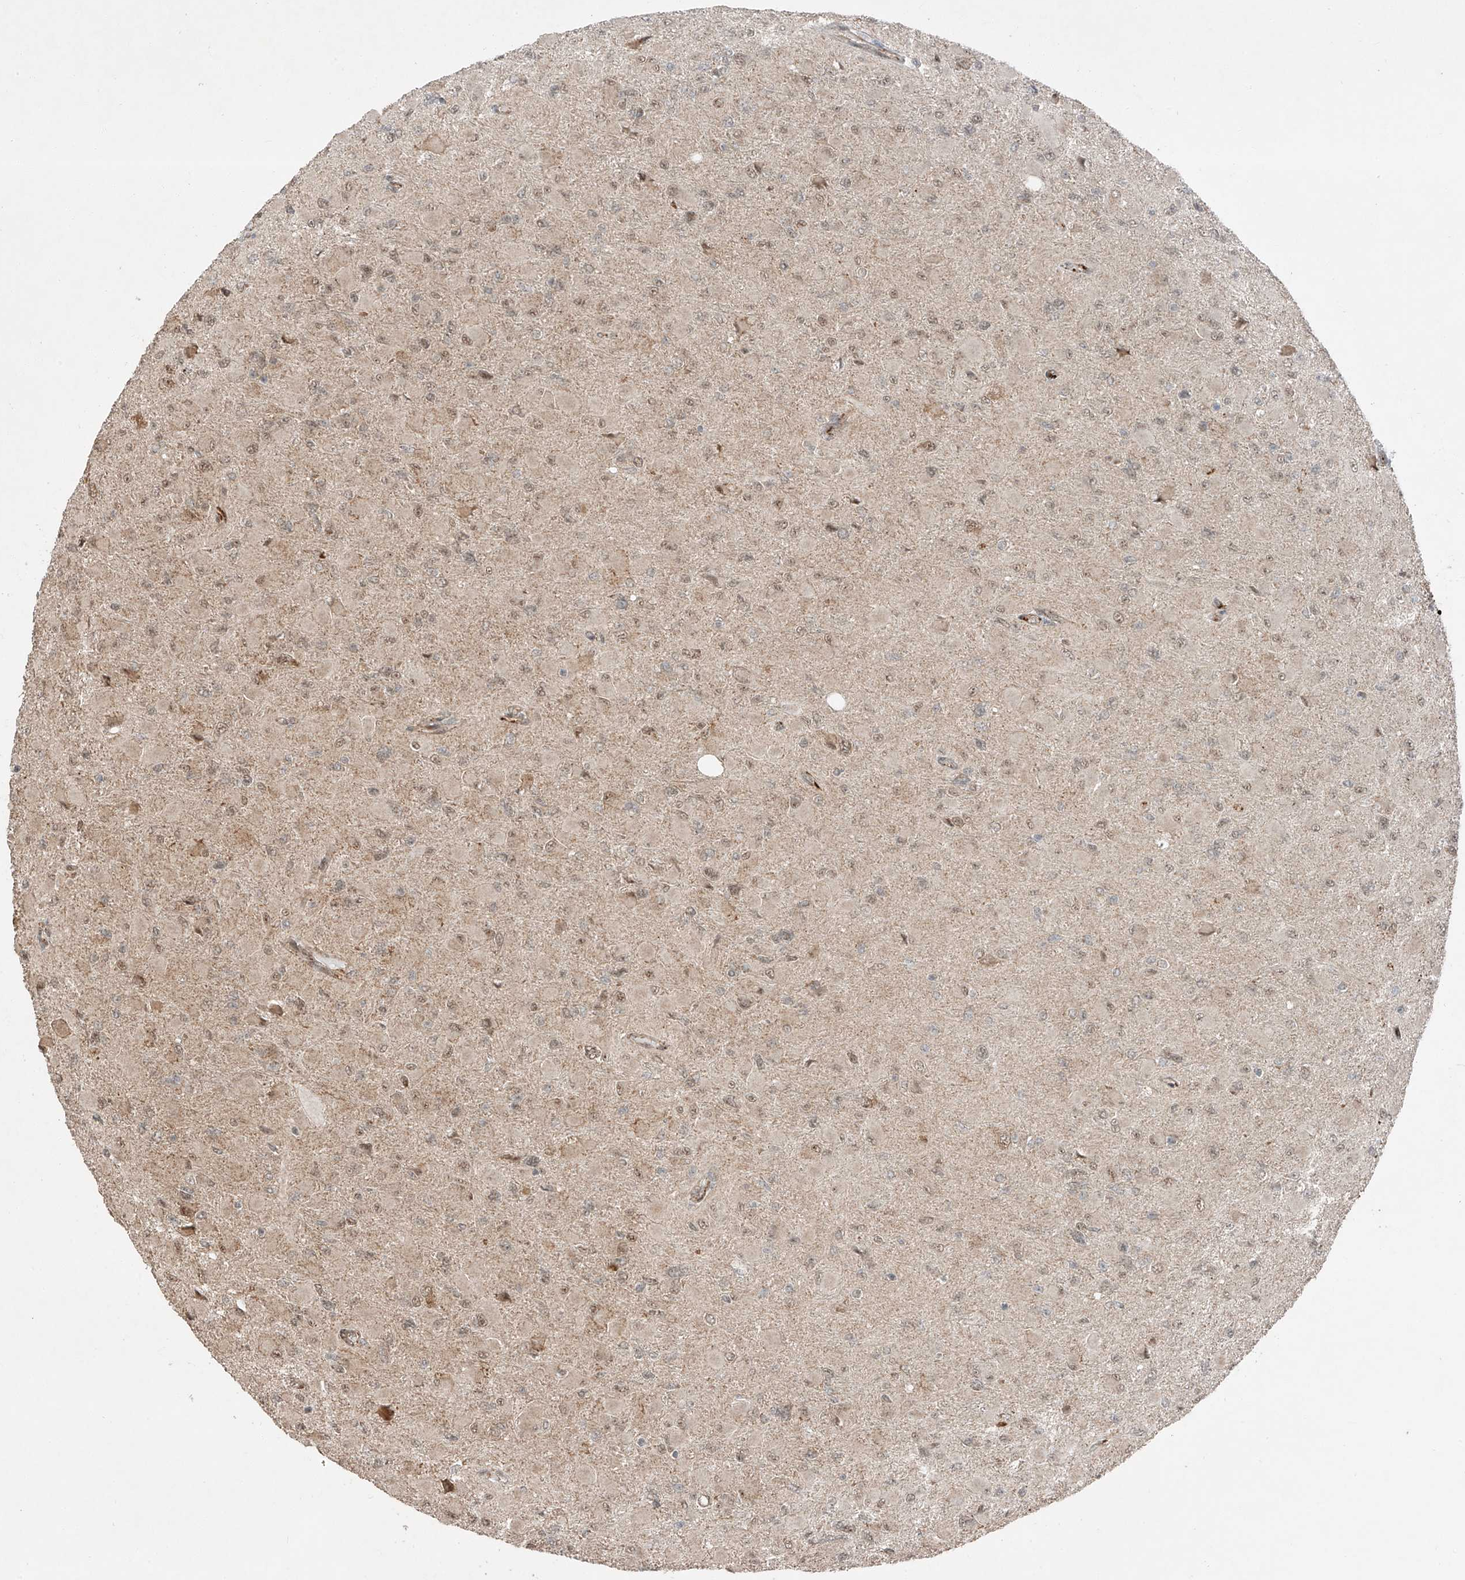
{"staining": {"intensity": "weak", "quantity": "25%-75%", "location": "nuclear"}, "tissue": "glioma", "cell_type": "Tumor cells", "image_type": "cancer", "snomed": [{"axis": "morphology", "description": "Glioma, malignant, High grade"}, {"axis": "topography", "description": "Cerebral cortex"}], "caption": "Immunohistochemical staining of malignant glioma (high-grade) demonstrates weak nuclear protein staining in approximately 25%-75% of tumor cells.", "gene": "ZNF620", "patient": {"sex": "female", "age": 36}}